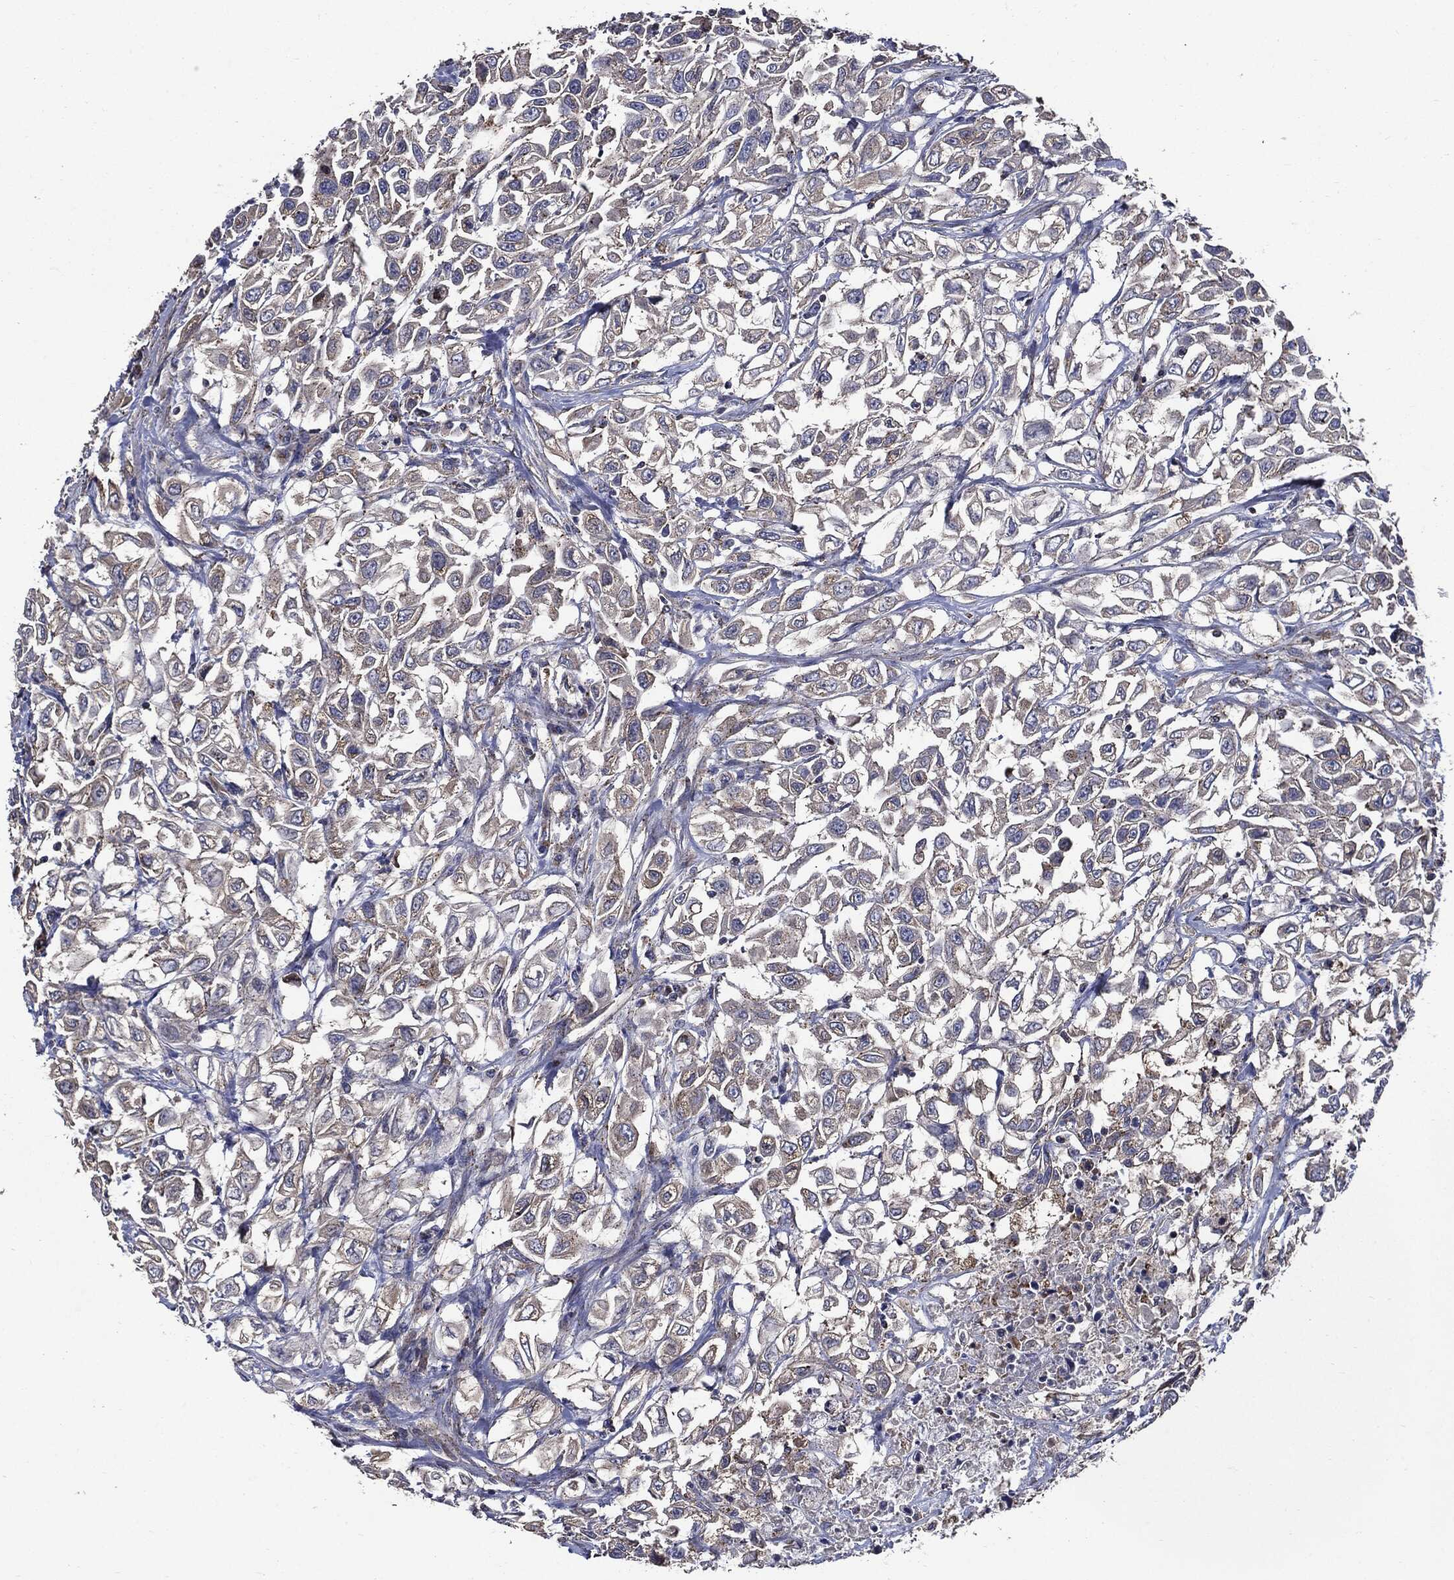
{"staining": {"intensity": "weak", "quantity": "<25%", "location": "cytoplasmic/membranous"}, "tissue": "urothelial cancer", "cell_type": "Tumor cells", "image_type": "cancer", "snomed": [{"axis": "morphology", "description": "Urothelial carcinoma, High grade"}, {"axis": "topography", "description": "Urinary bladder"}], "caption": "Urothelial cancer was stained to show a protein in brown. There is no significant expression in tumor cells.", "gene": "PDCD6IP", "patient": {"sex": "female", "age": 56}}